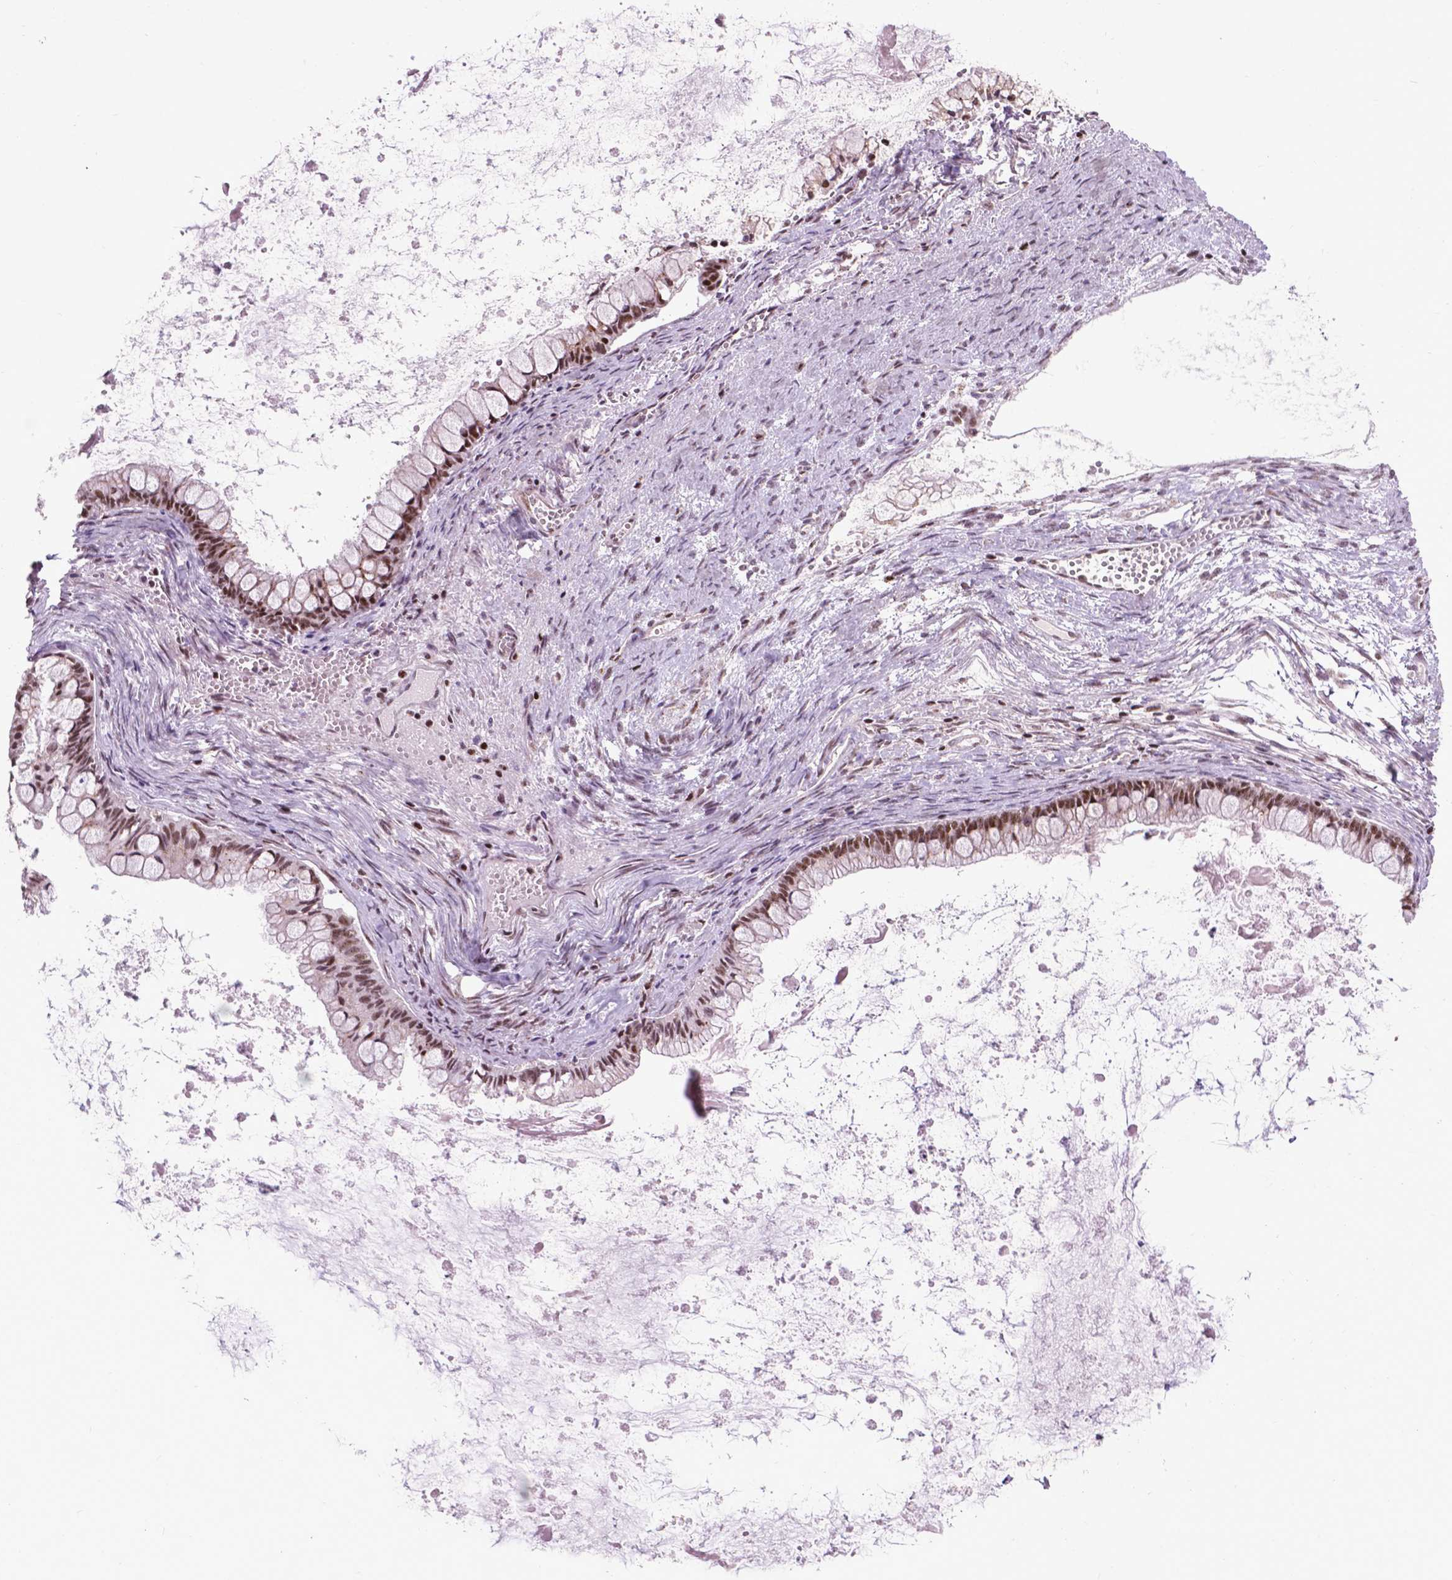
{"staining": {"intensity": "moderate", "quantity": ">75%", "location": "nuclear"}, "tissue": "ovarian cancer", "cell_type": "Tumor cells", "image_type": "cancer", "snomed": [{"axis": "morphology", "description": "Cystadenocarcinoma, mucinous, NOS"}, {"axis": "topography", "description": "Ovary"}], "caption": "Approximately >75% of tumor cells in human ovarian cancer (mucinous cystadenocarcinoma) reveal moderate nuclear protein expression as visualized by brown immunohistochemical staining.", "gene": "EAF1", "patient": {"sex": "female", "age": 67}}